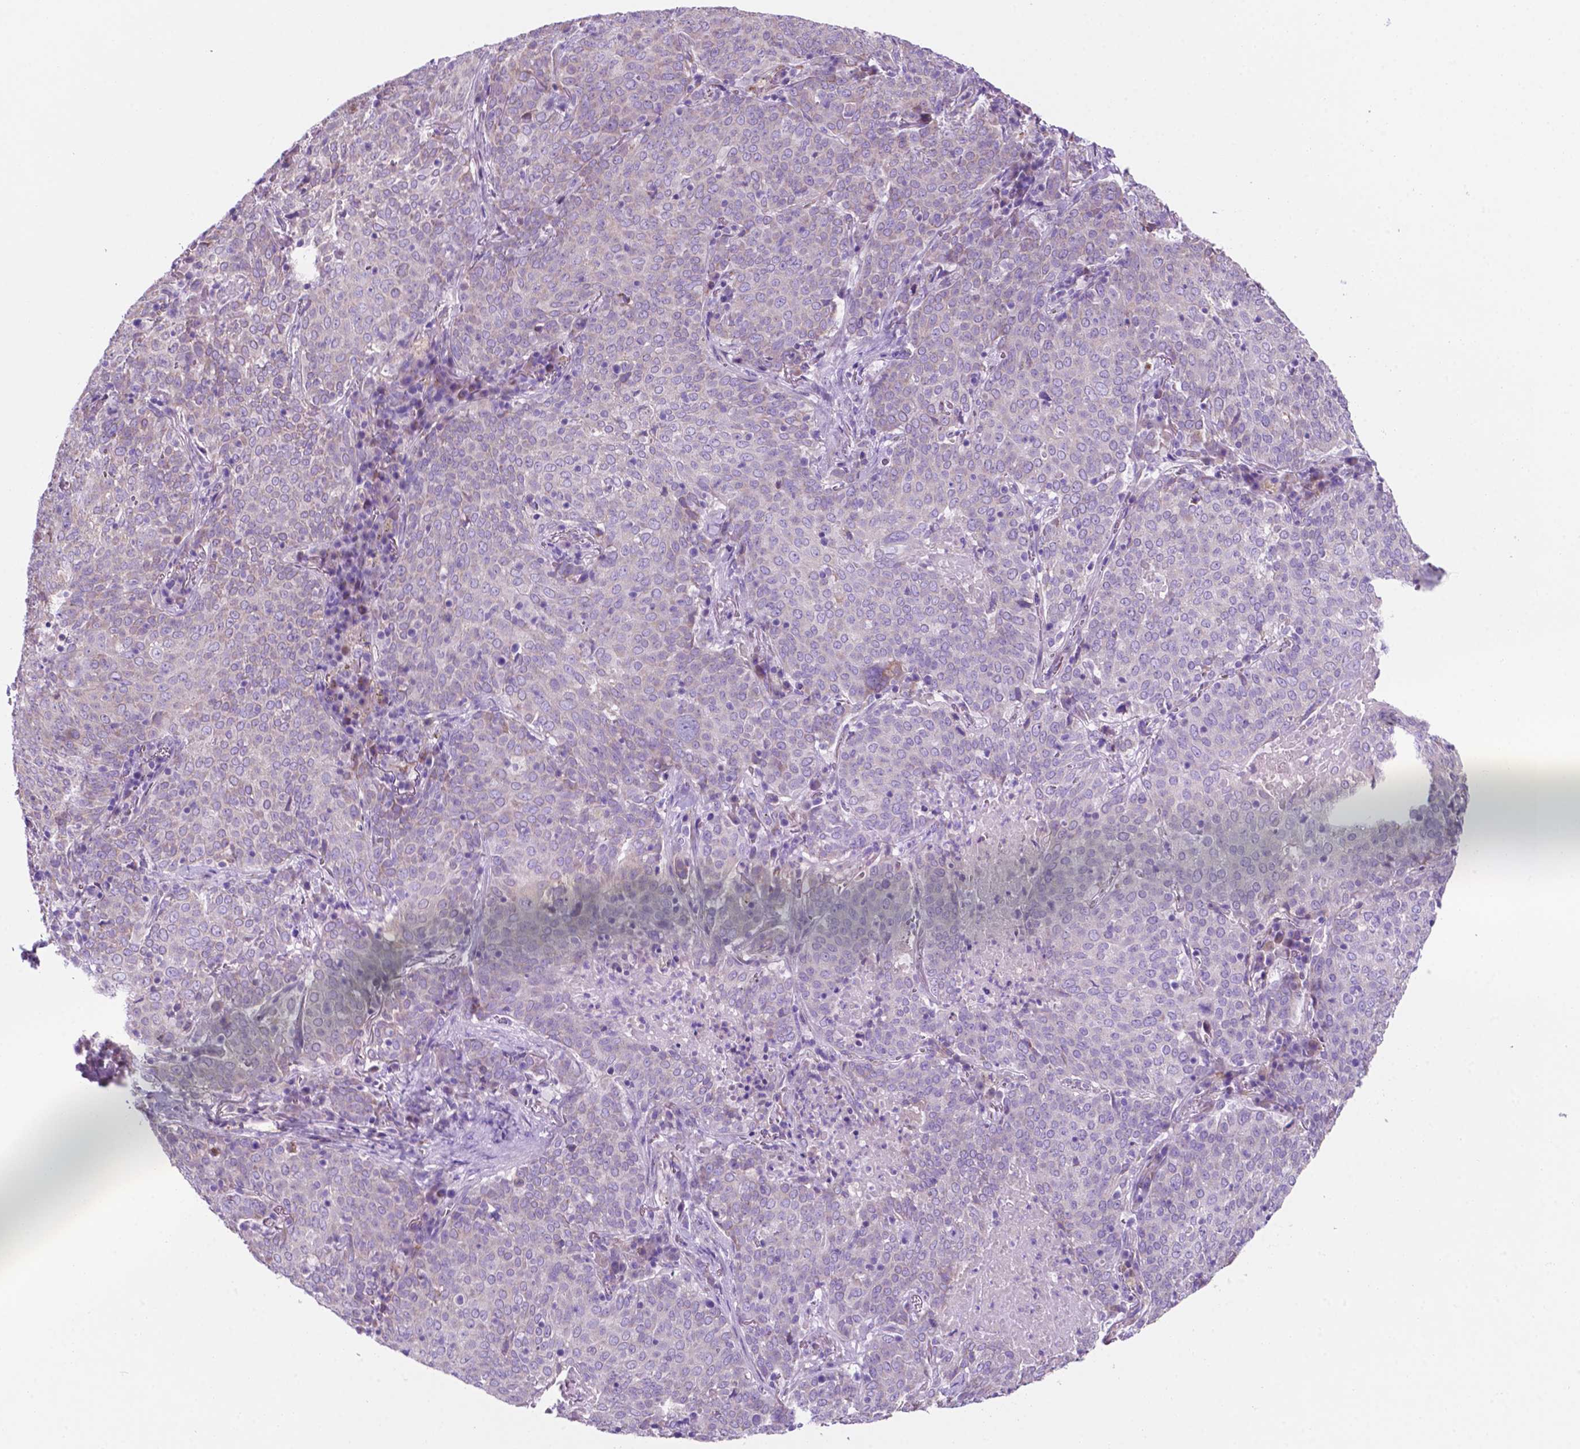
{"staining": {"intensity": "negative", "quantity": "none", "location": "none"}, "tissue": "lung cancer", "cell_type": "Tumor cells", "image_type": "cancer", "snomed": [{"axis": "morphology", "description": "Squamous cell carcinoma, NOS"}, {"axis": "topography", "description": "Lung"}], "caption": "This is an immunohistochemistry (IHC) histopathology image of lung cancer. There is no positivity in tumor cells.", "gene": "CEACAM7", "patient": {"sex": "male", "age": 82}}